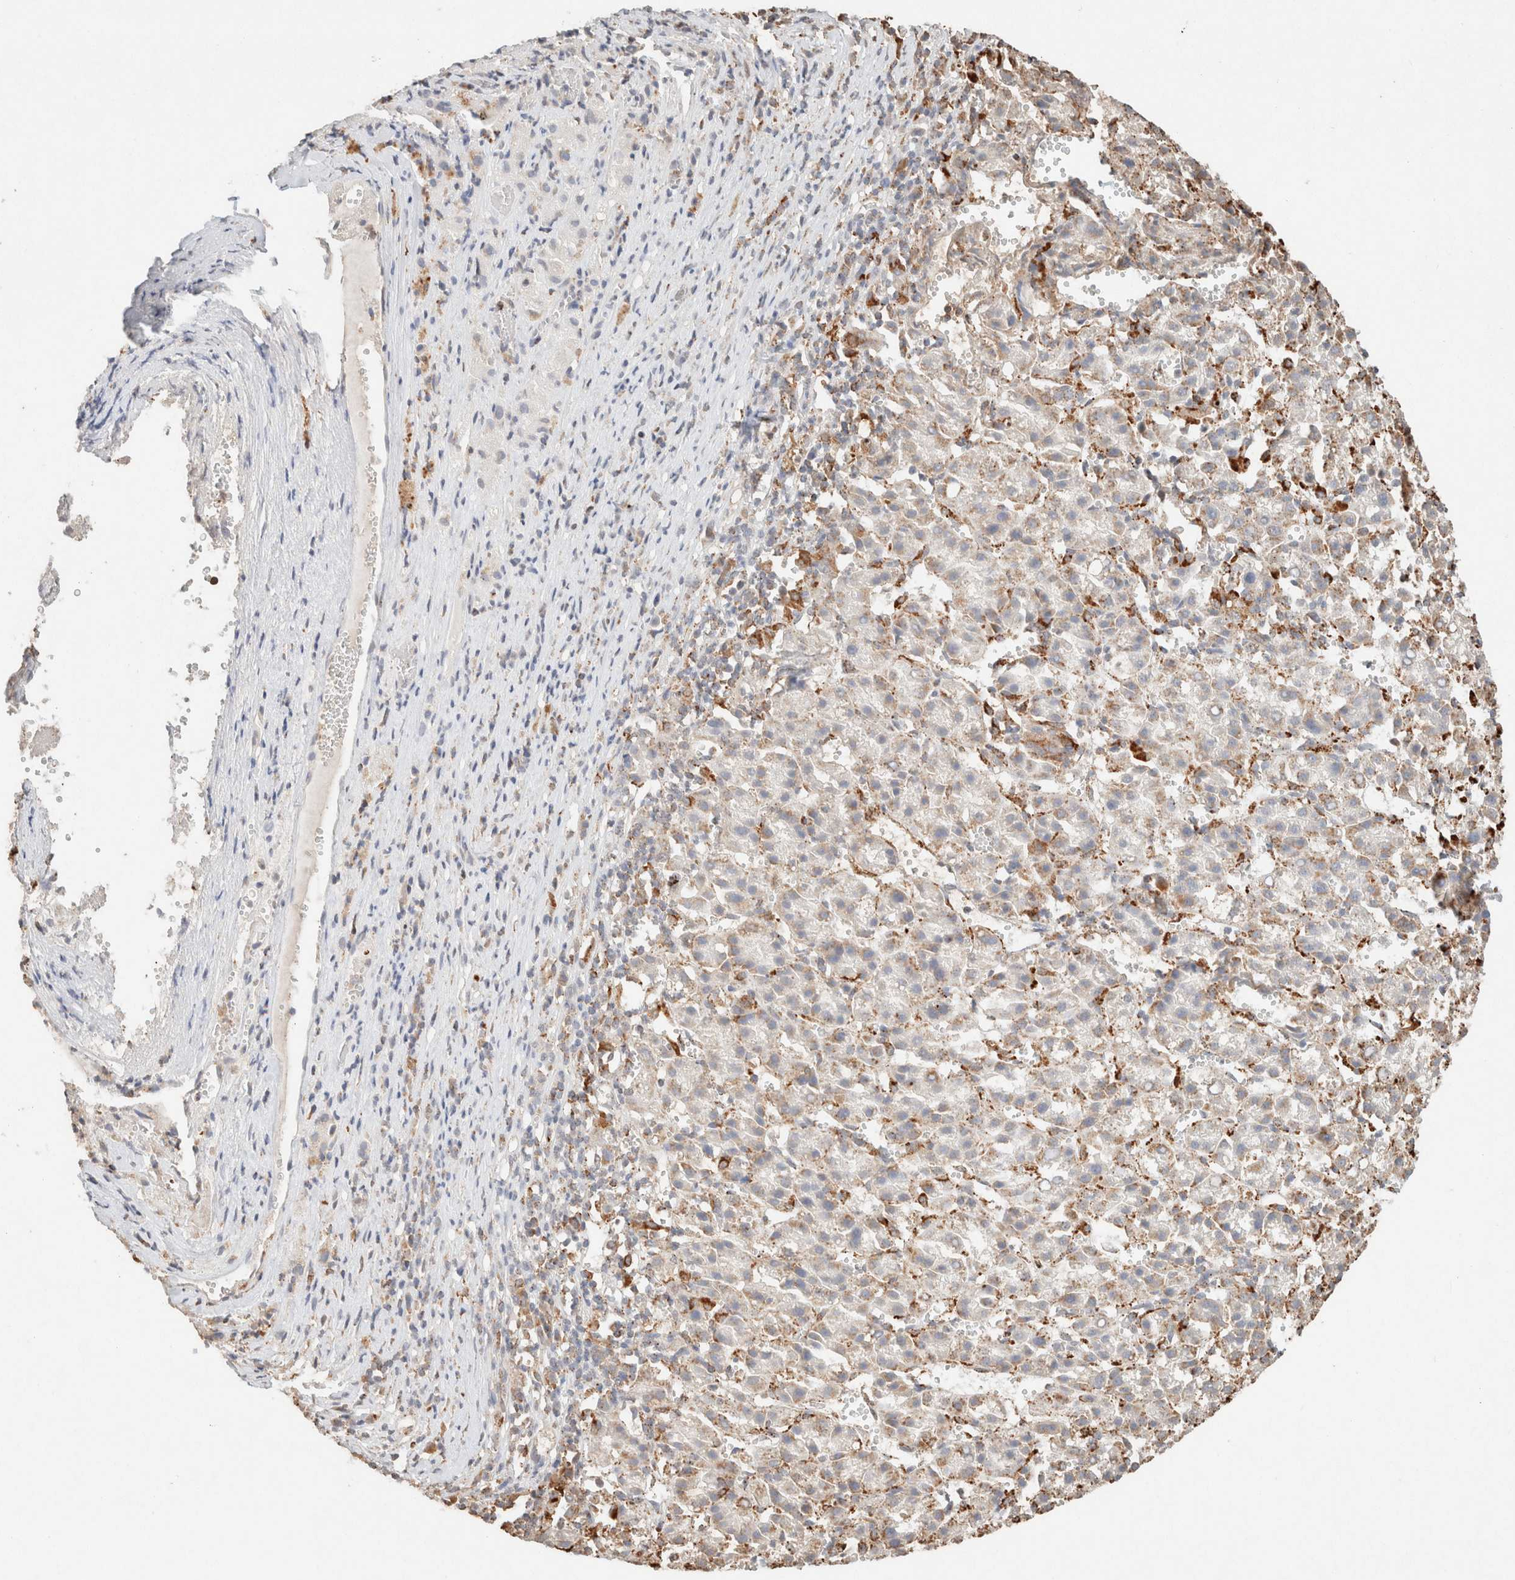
{"staining": {"intensity": "weak", "quantity": "25%-75%", "location": "cytoplasmic/membranous"}, "tissue": "liver cancer", "cell_type": "Tumor cells", "image_type": "cancer", "snomed": [{"axis": "morphology", "description": "Carcinoma, Hepatocellular, NOS"}, {"axis": "topography", "description": "Liver"}], "caption": "Immunohistochemical staining of human liver cancer (hepatocellular carcinoma) reveals weak cytoplasmic/membranous protein expression in about 25%-75% of tumor cells. (Brightfield microscopy of DAB IHC at high magnification).", "gene": "CTSC", "patient": {"sex": "female", "age": 58}}